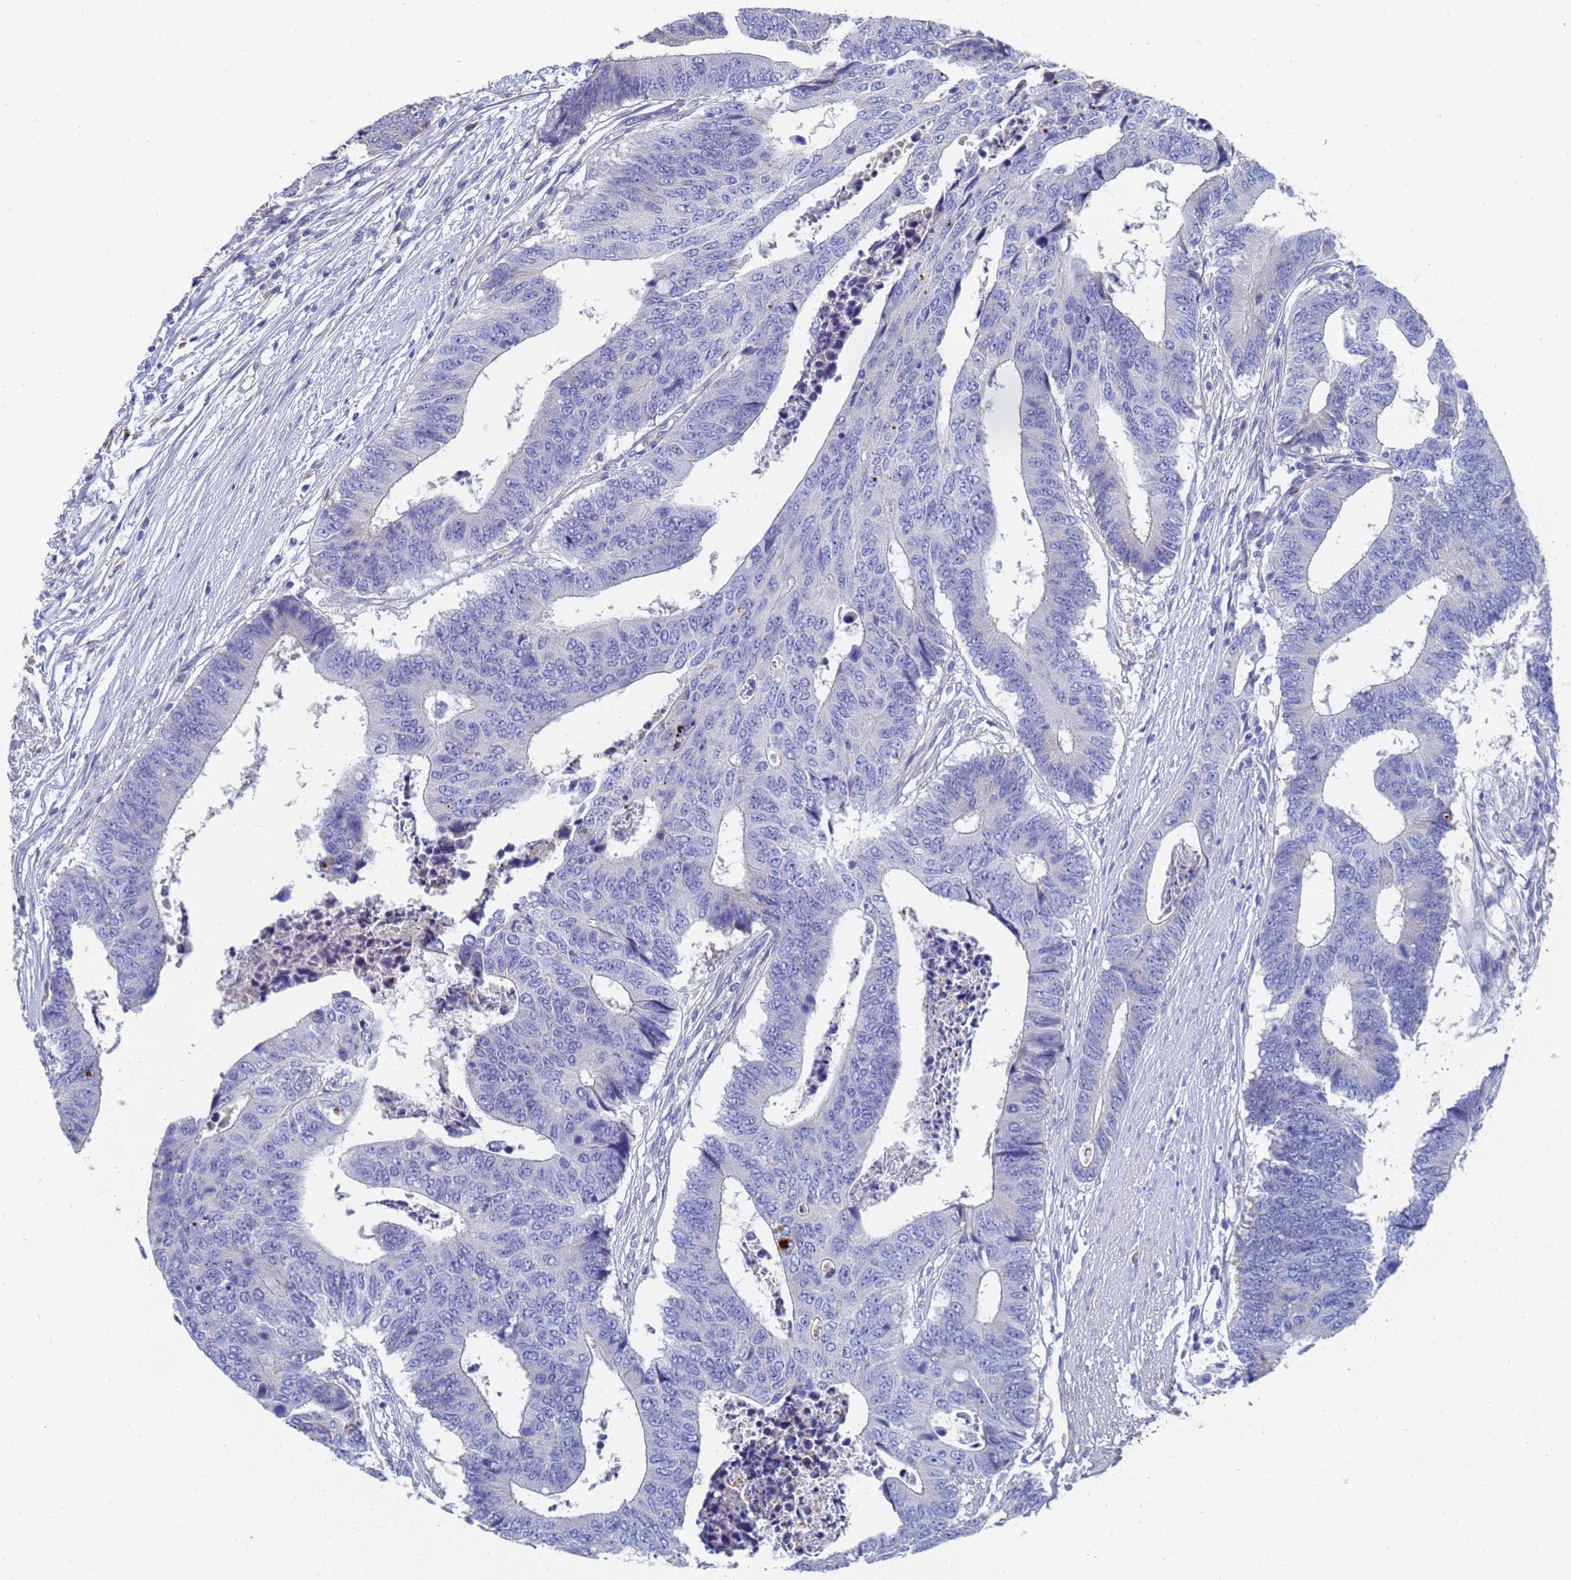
{"staining": {"intensity": "negative", "quantity": "none", "location": "none"}, "tissue": "colorectal cancer", "cell_type": "Tumor cells", "image_type": "cancer", "snomed": [{"axis": "morphology", "description": "Adenocarcinoma, NOS"}, {"axis": "topography", "description": "Rectum"}], "caption": "IHC of colorectal adenocarcinoma demonstrates no expression in tumor cells. (Immunohistochemistry, brightfield microscopy, high magnification).", "gene": "LBX2", "patient": {"sex": "male", "age": 84}}